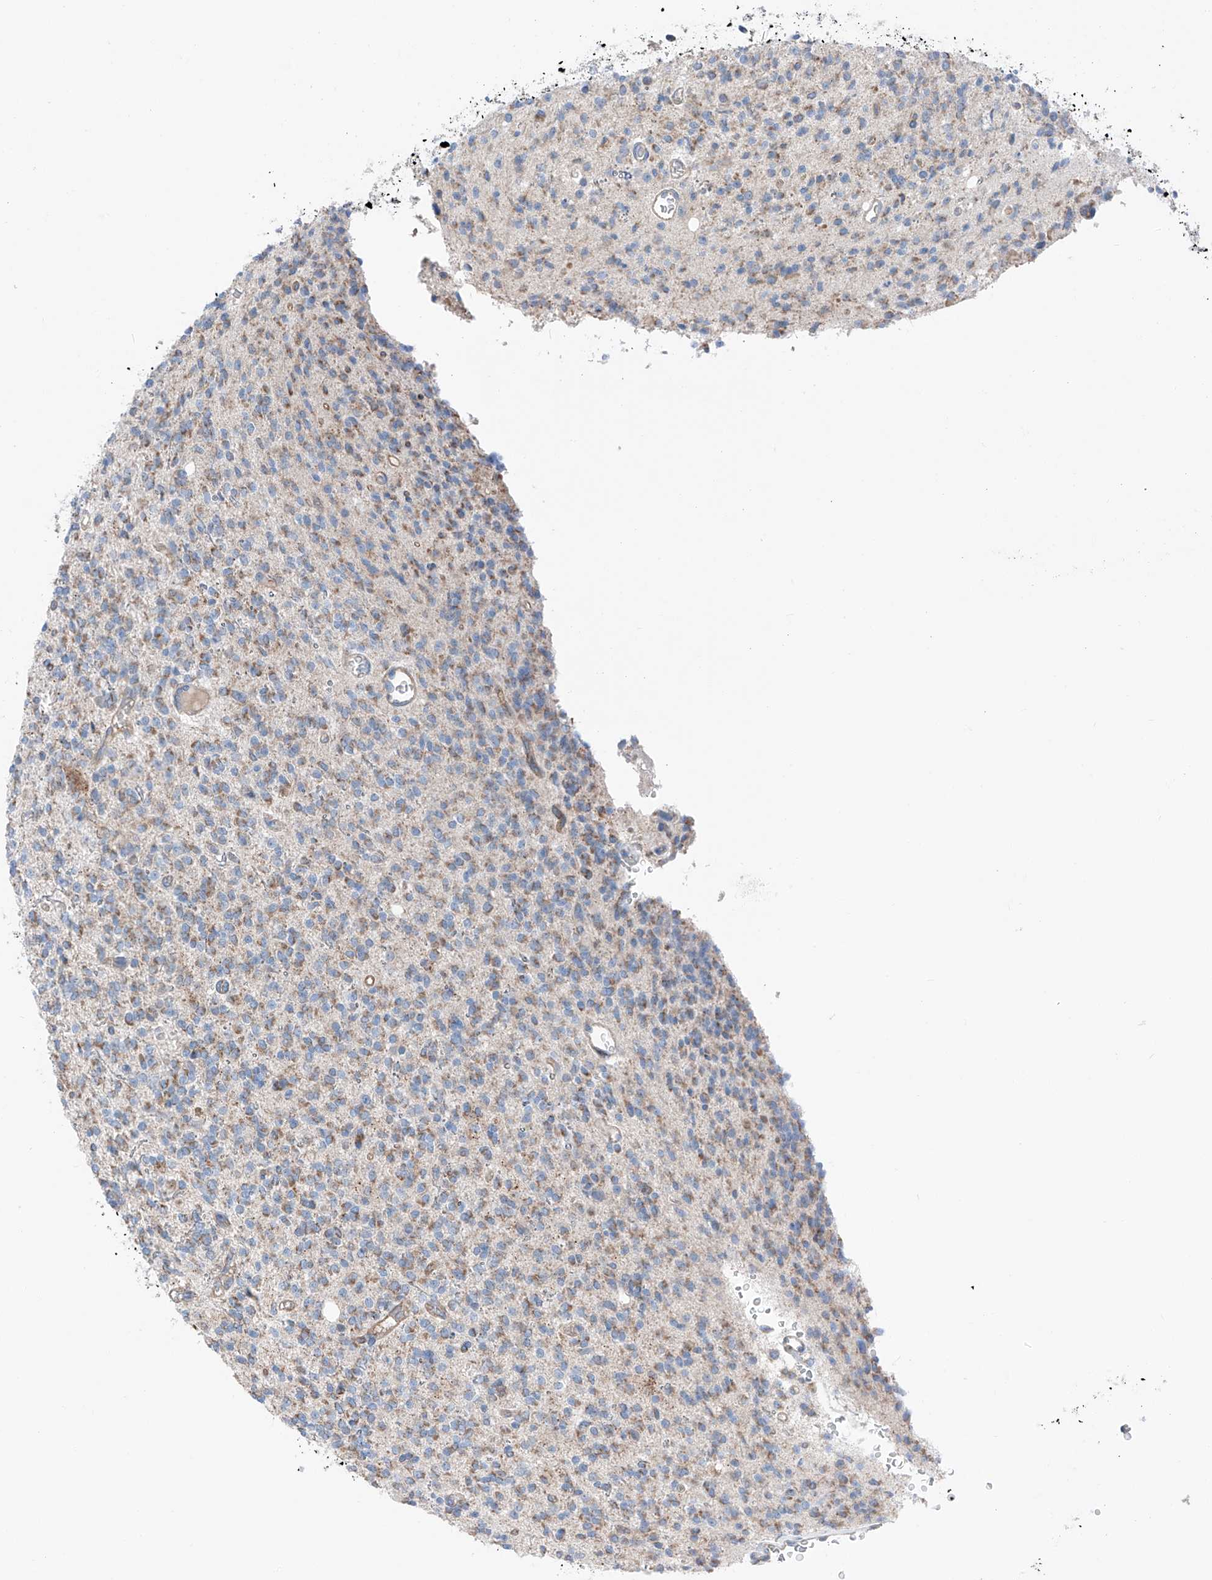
{"staining": {"intensity": "moderate", "quantity": "25%-75%", "location": "cytoplasmic/membranous"}, "tissue": "glioma", "cell_type": "Tumor cells", "image_type": "cancer", "snomed": [{"axis": "morphology", "description": "Glioma, malignant, High grade"}, {"axis": "topography", "description": "Brain"}], "caption": "A high-resolution photomicrograph shows IHC staining of glioma, which shows moderate cytoplasmic/membranous staining in approximately 25%-75% of tumor cells.", "gene": "MRAP", "patient": {"sex": "male", "age": 34}}